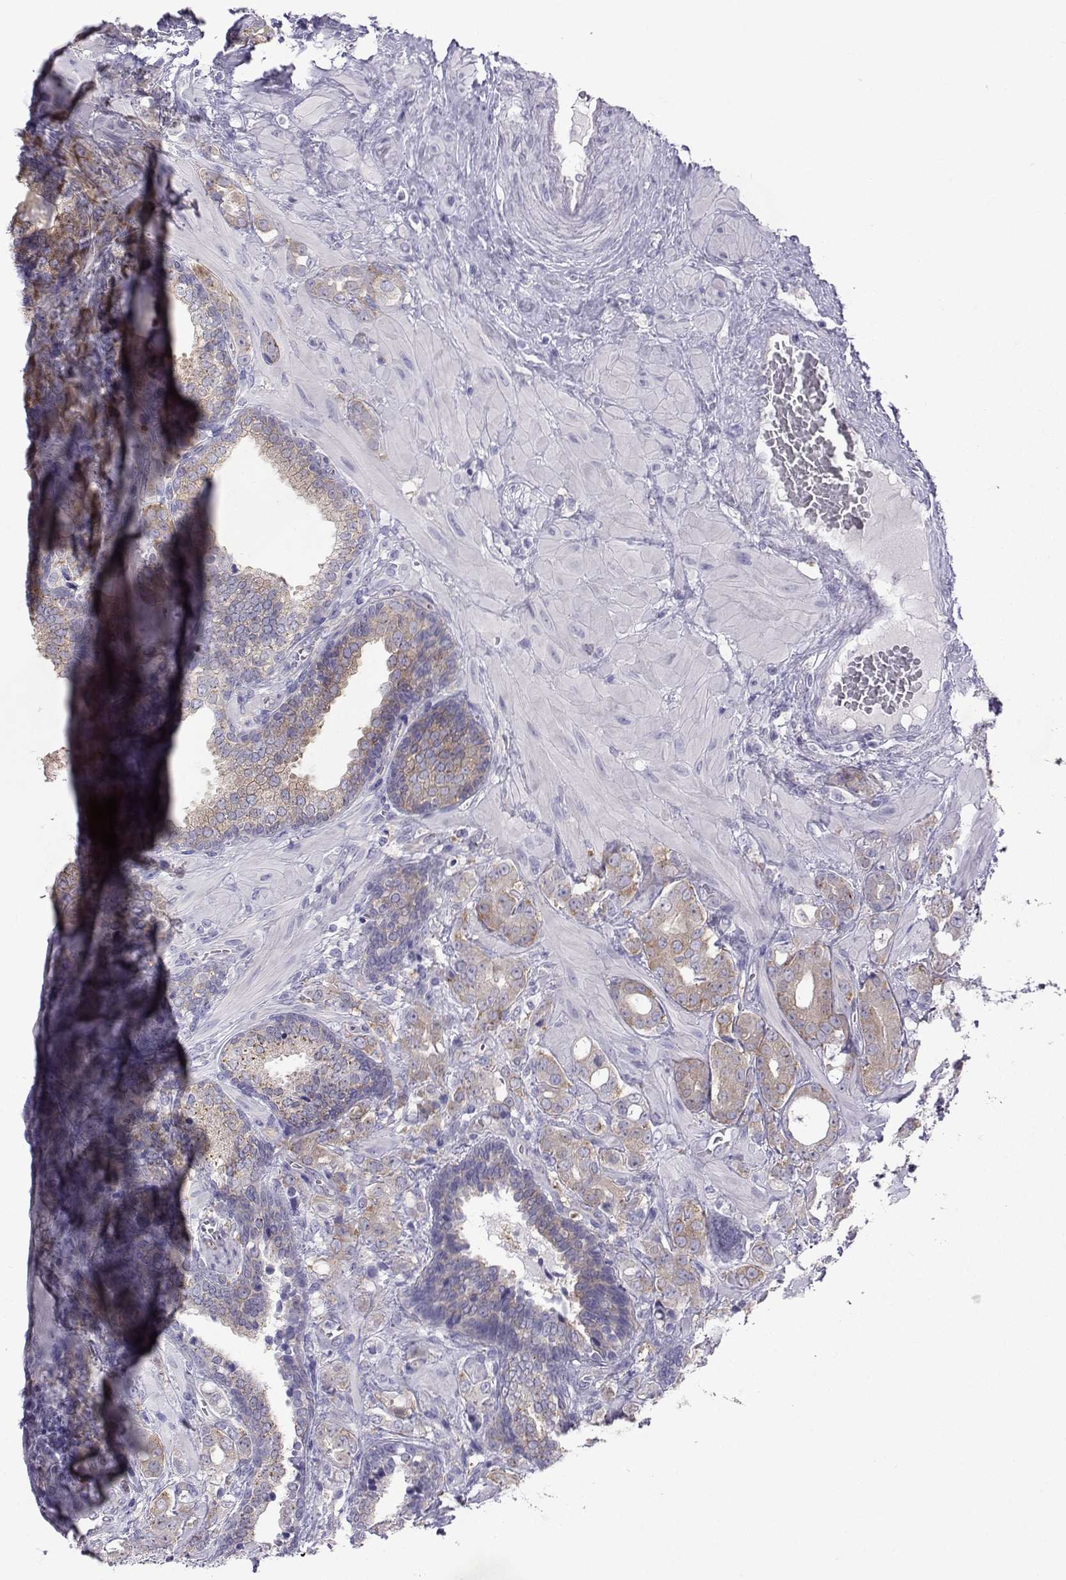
{"staining": {"intensity": "weak", "quantity": ">75%", "location": "cytoplasmic/membranous"}, "tissue": "prostate cancer", "cell_type": "Tumor cells", "image_type": "cancer", "snomed": [{"axis": "morphology", "description": "Adenocarcinoma, NOS"}, {"axis": "topography", "description": "Prostate"}], "caption": "Immunohistochemistry (IHC) of adenocarcinoma (prostate) shows low levels of weak cytoplasmic/membranous expression in approximately >75% of tumor cells.", "gene": "COL22A1", "patient": {"sex": "male", "age": 57}}